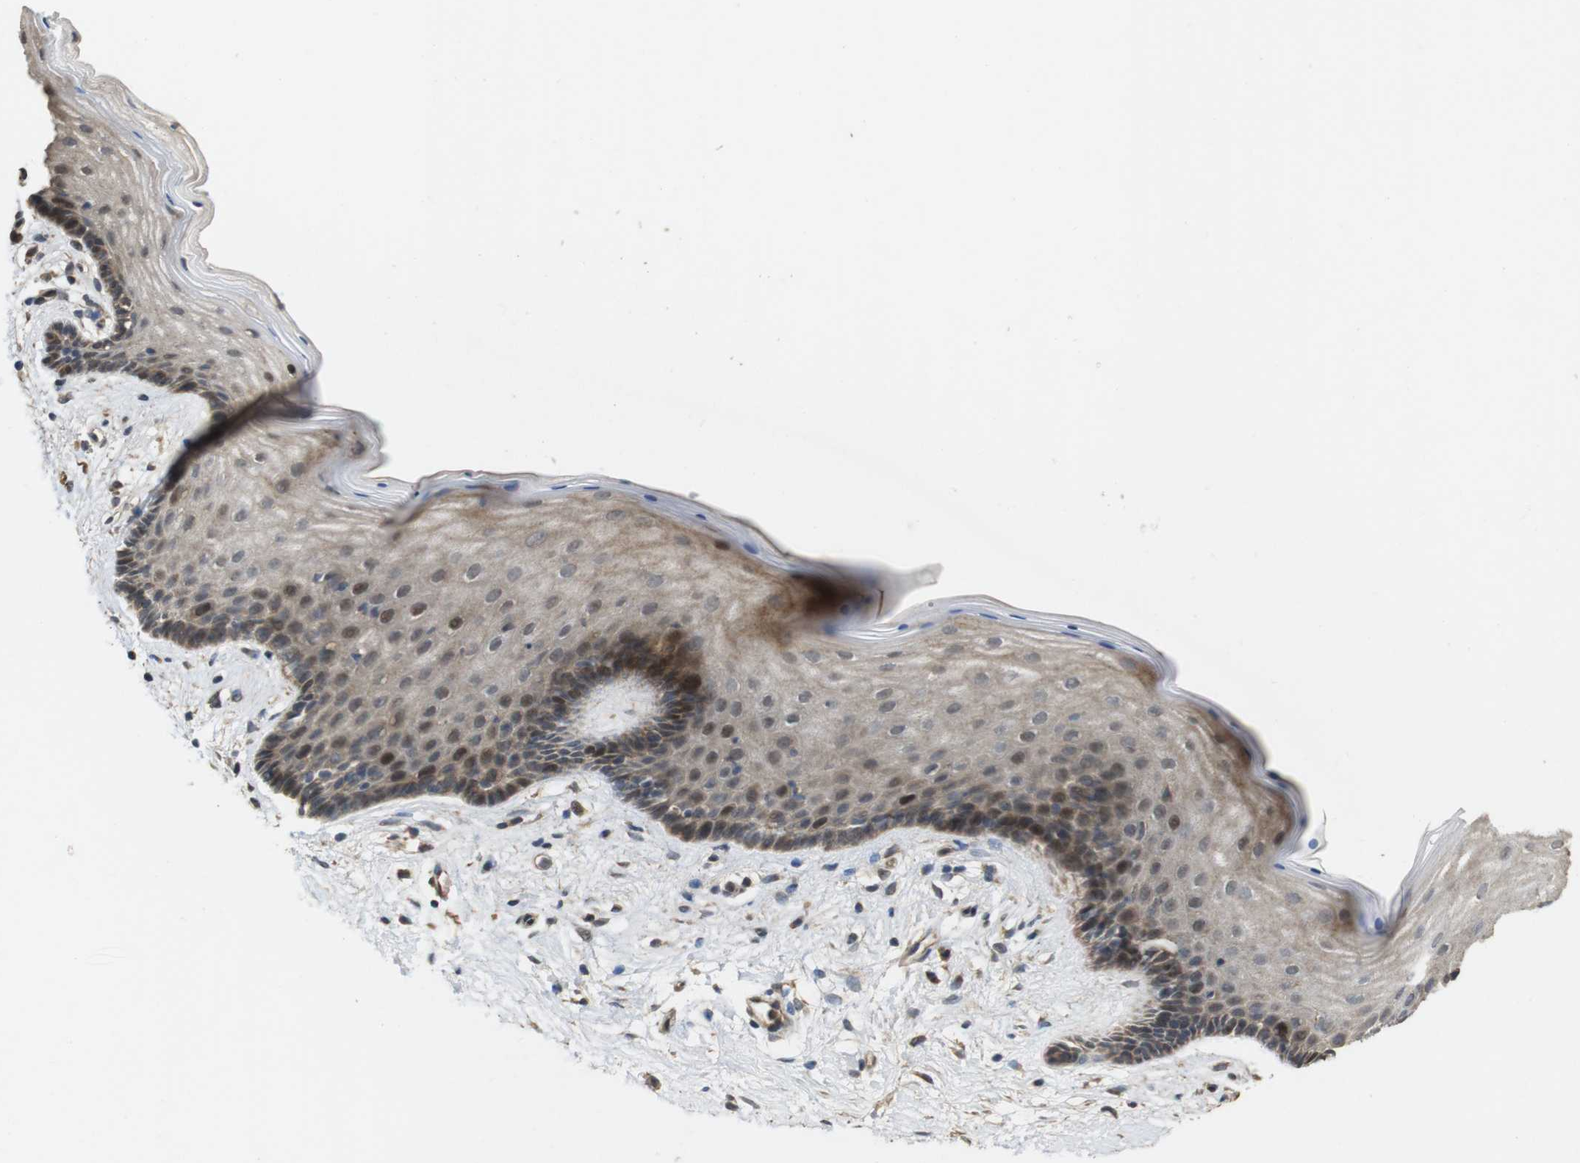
{"staining": {"intensity": "moderate", "quantity": "25%-75%", "location": "cytoplasmic/membranous,nuclear"}, "tissue": "vagina", "cell_type": "Squamous epithelial cells", "image_type": "normal", "snomed": [{"axis": "morphology", "description": "Normal tissue, NOS"}, {"axis": "topography", "description": "Vagina"}], "caption": "Immunohistochemistry (IHC) of normal vagina reveals medium levels of moderate cytoplasmic/membranous,nuclear expression in approximately 25%-75% of squamous epithelial cells.", "gene": "PCDHB10", "patient": {"sex": "female", "age": 44}}